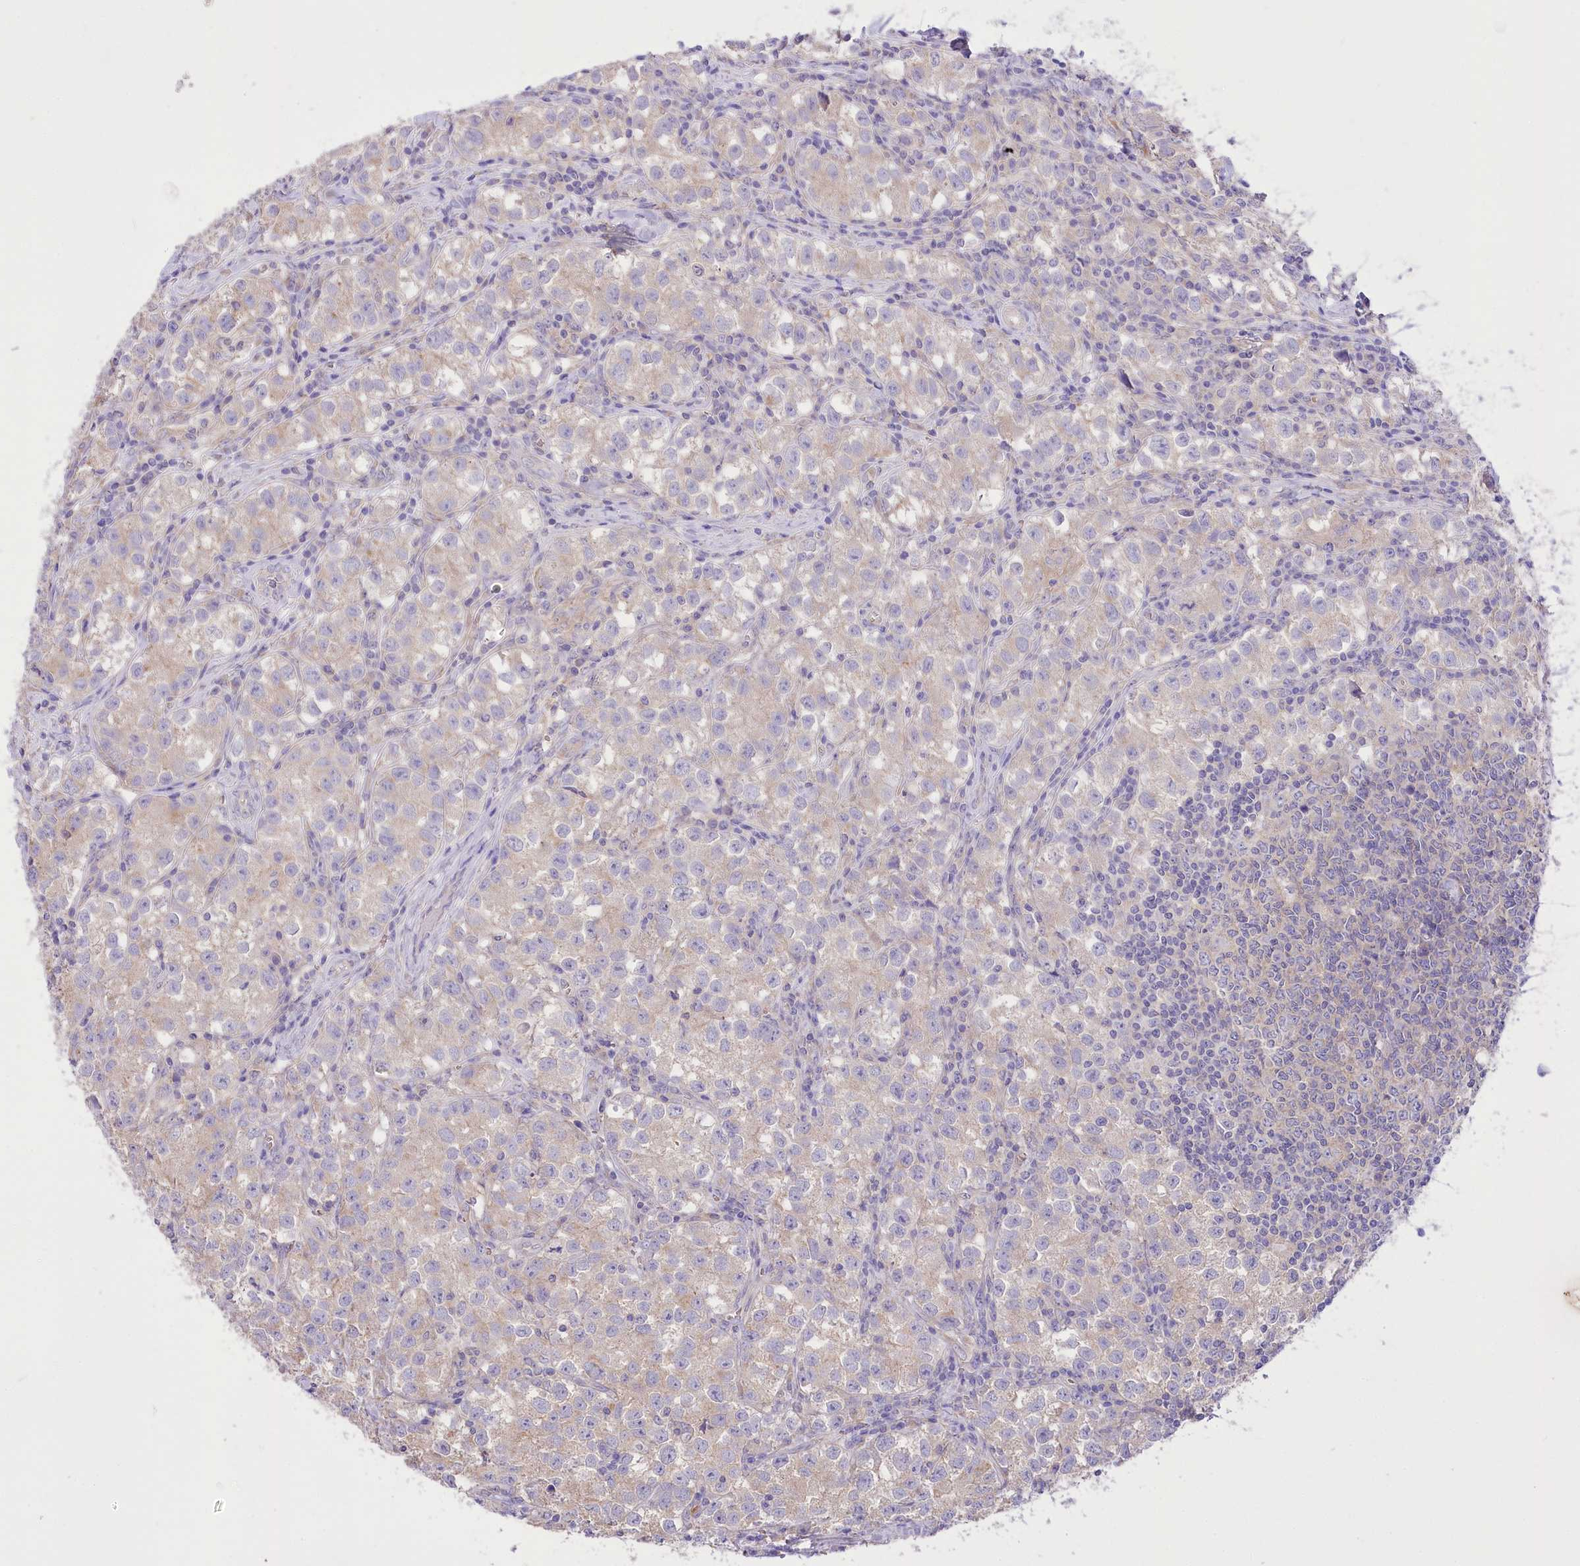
{"staining": {"intensity": "weak", "quantity": "25%-75%", "location": "cytoplasmic/membranous"}, "tissue": "testis cancer", "cell_type": "Tumor cells", "image_type": "cancer", "snomed": [{"axis": "morphology", "description": "Seminoma, NOS"}, {"axis": "morphology", "description": "Carcinoma, Embryonal, NOS"}, {"axis": "topography", "description": "Testis"}], "caption": "The immunohistochemical stain highlights weak cytoplasmic/membranous expression in tumor cells of seminoma (testis) tissue. Ihc stains the protein of interest in brown and the nuclei are stained blue.", "gene": "PRSS53", "patient": {"sex": "male", "age": 43}}